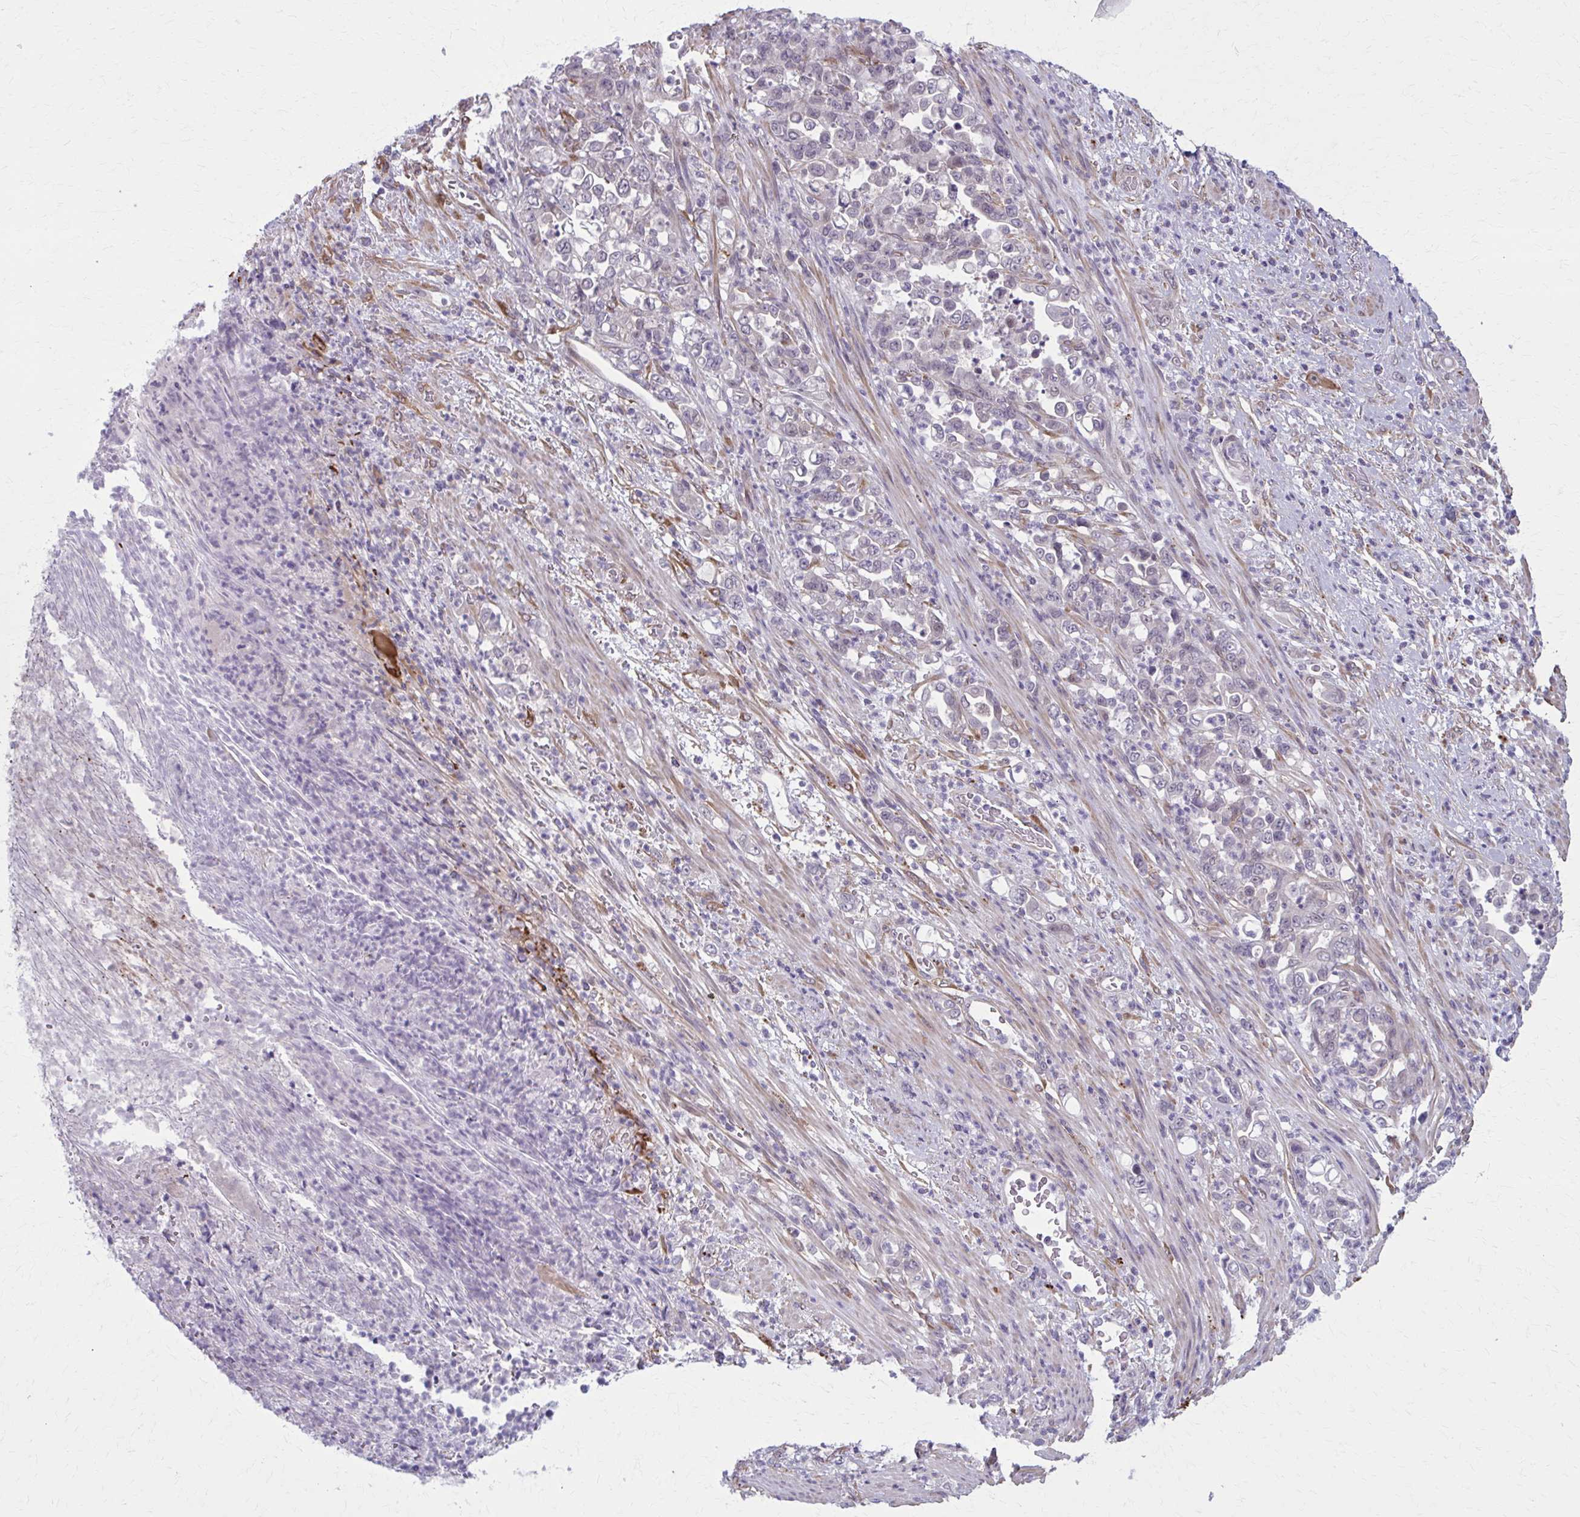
{"staining": {"intensity": "negative", "quantity": "none", "location": "none"}, "tissue": "stomach cancer", "cell_type": "Tumor cells", "image_type": "cancer", "snomed": [{"axis": "morphology", "description": "Normal tissue, NOS"}, {"axis": "morphology", "description": "Adenocarcinoma, NOS"}, {"axis": "topography", "description": "Stomach"}], "caption": "This is an immunohistochemistry histopathology image of human stomach cancer (adenocarcinoma). There is no expression in tumor cells.", "gene": "NUMBL", "patient": {"sex": "female", "age": 79}}